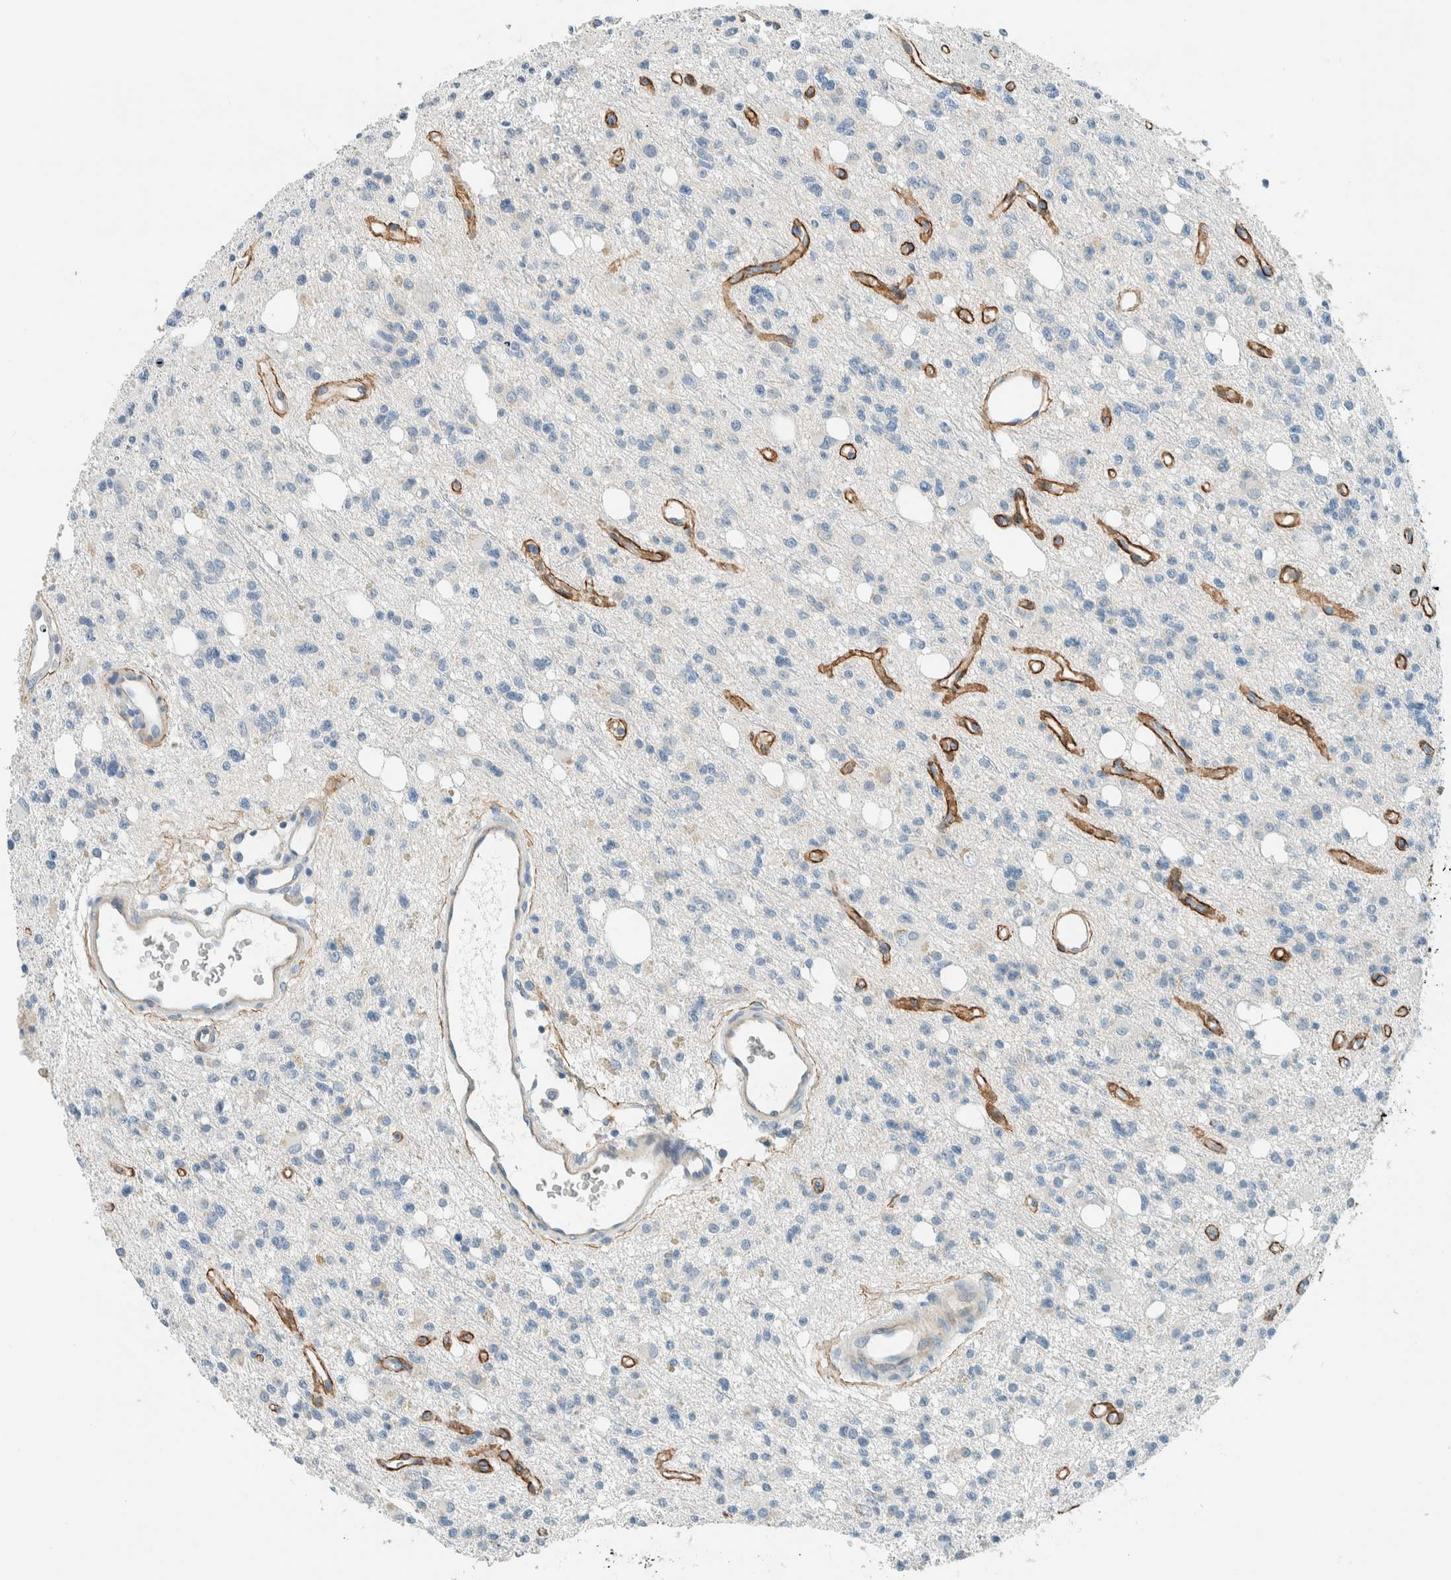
{"staining": {"intensity": "negative", "quantity": "none", "location": "none"}, "tissue": "glioma", "cell_type": "Tumor cells", "image_type": "cancer", "snomed": [{"axis": "morphology", "description": "Glioma, malignant, High grade"}, {"axis": "topography", "description": "Brain"}], "caption": "Immunohistochemistry (IHC) histopathology image of glioma stained for a protein (brown), which demonstrates no positivity in tumor cells.", "gene": "SLFN12", "patient": {"sex": "female", "age": 62}}